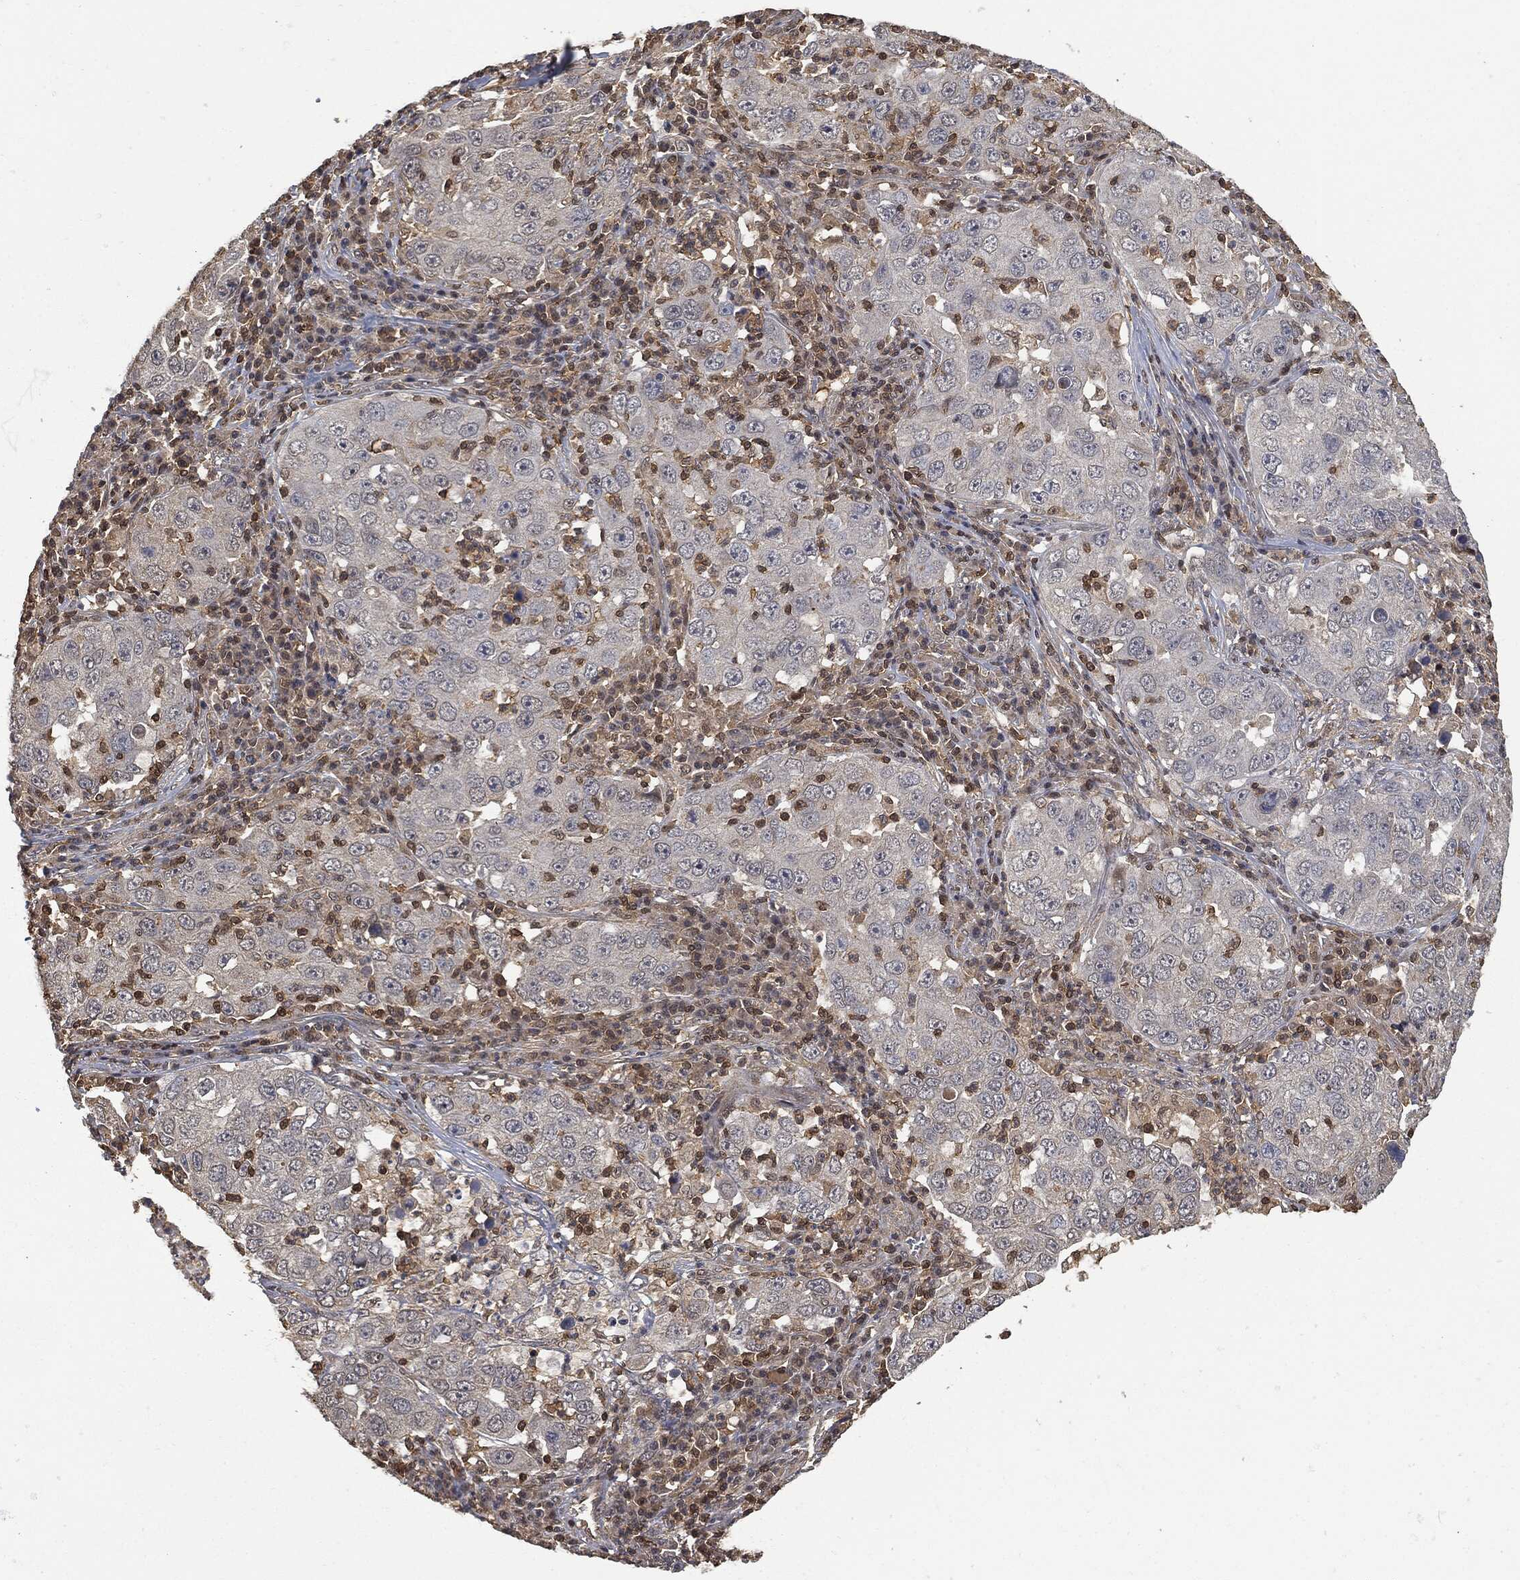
{"staining": {"intensity": "negative", "quantity": "none", "location": "none"}, "tissue": "lung cancer", "cell_type": "Tumor cells", "image_type": "cancer", "snomed": [{"axis": "morphology", "description": "Adenocarcinoma, NOS"}, {"axis": "topography", "description": "Lung"}], "caption": "High magnification brightfield microscopy of lung cancer (adenocarcinoma) stained with DAB (brown) and counterstained with hematoxylin (blue): tumor cells show no significant staining.", "gene": "PSMB10", "patient": {"sex": "male", "age": 73}}